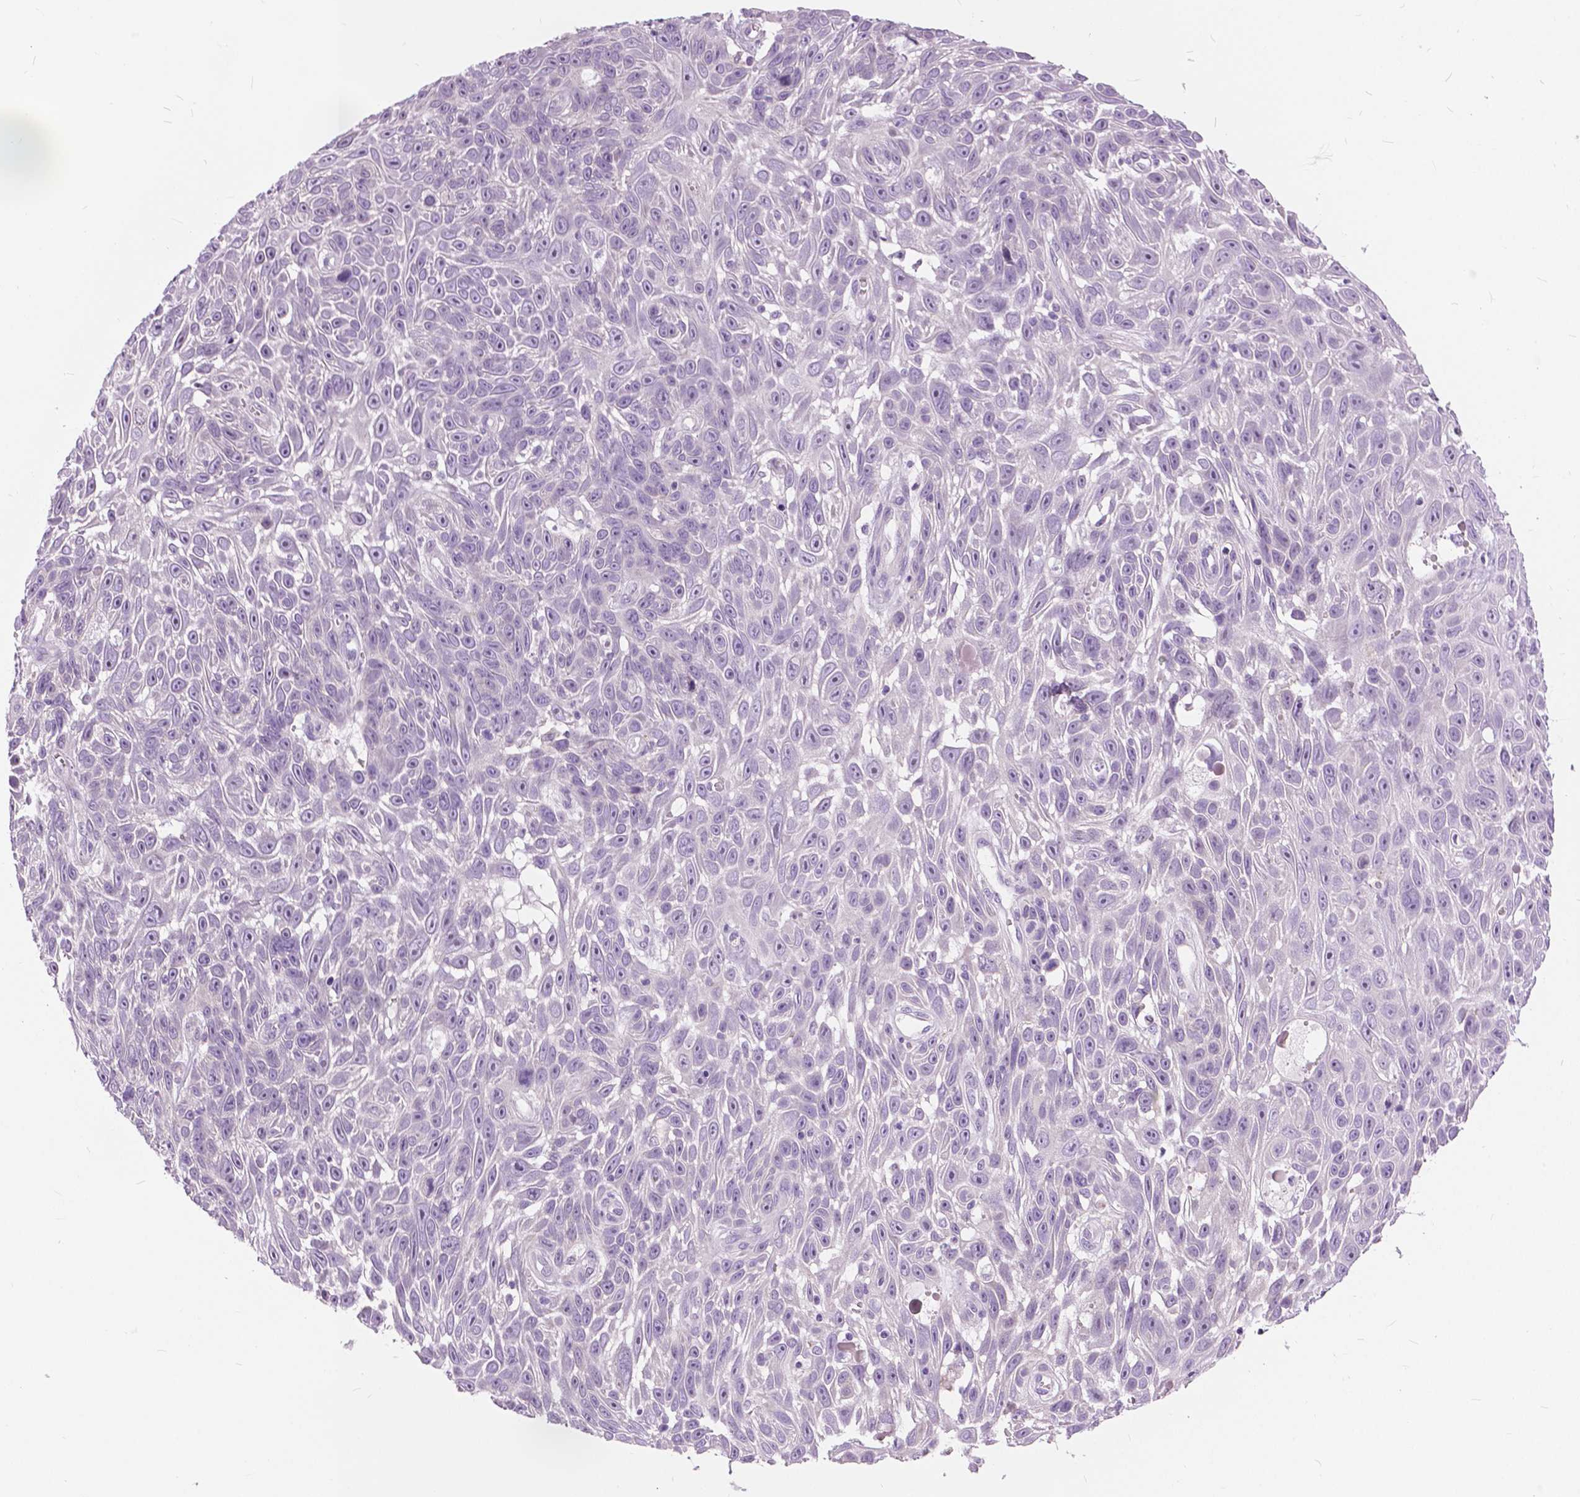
{"staining": {"intensity": "negative", "quantity": "none", "location": "none"}, "tissue": "skin cancer", "cell_type": "Tumor cells", "image_type": "cancer", "snomed": [{"axis": "morphology", "description": "Squamous cell carcinoma, NOS"}, {"axis": "topography", "description": "Skin"}], "caption": "High magnification brightfield microscopy of skin cancer (squamous cell carcinoma) stained with DAB (brown) and counterstained with hematoxylin (blue): tumor cells show no significant staining. The staining is performed using DAB (3,3'-diaminobenzidine) brown chromogen with nuclei counter-stained in using hematoxylin.", "gene": "TP53TG5", "patient": {"sex": "male", "age": 82}}